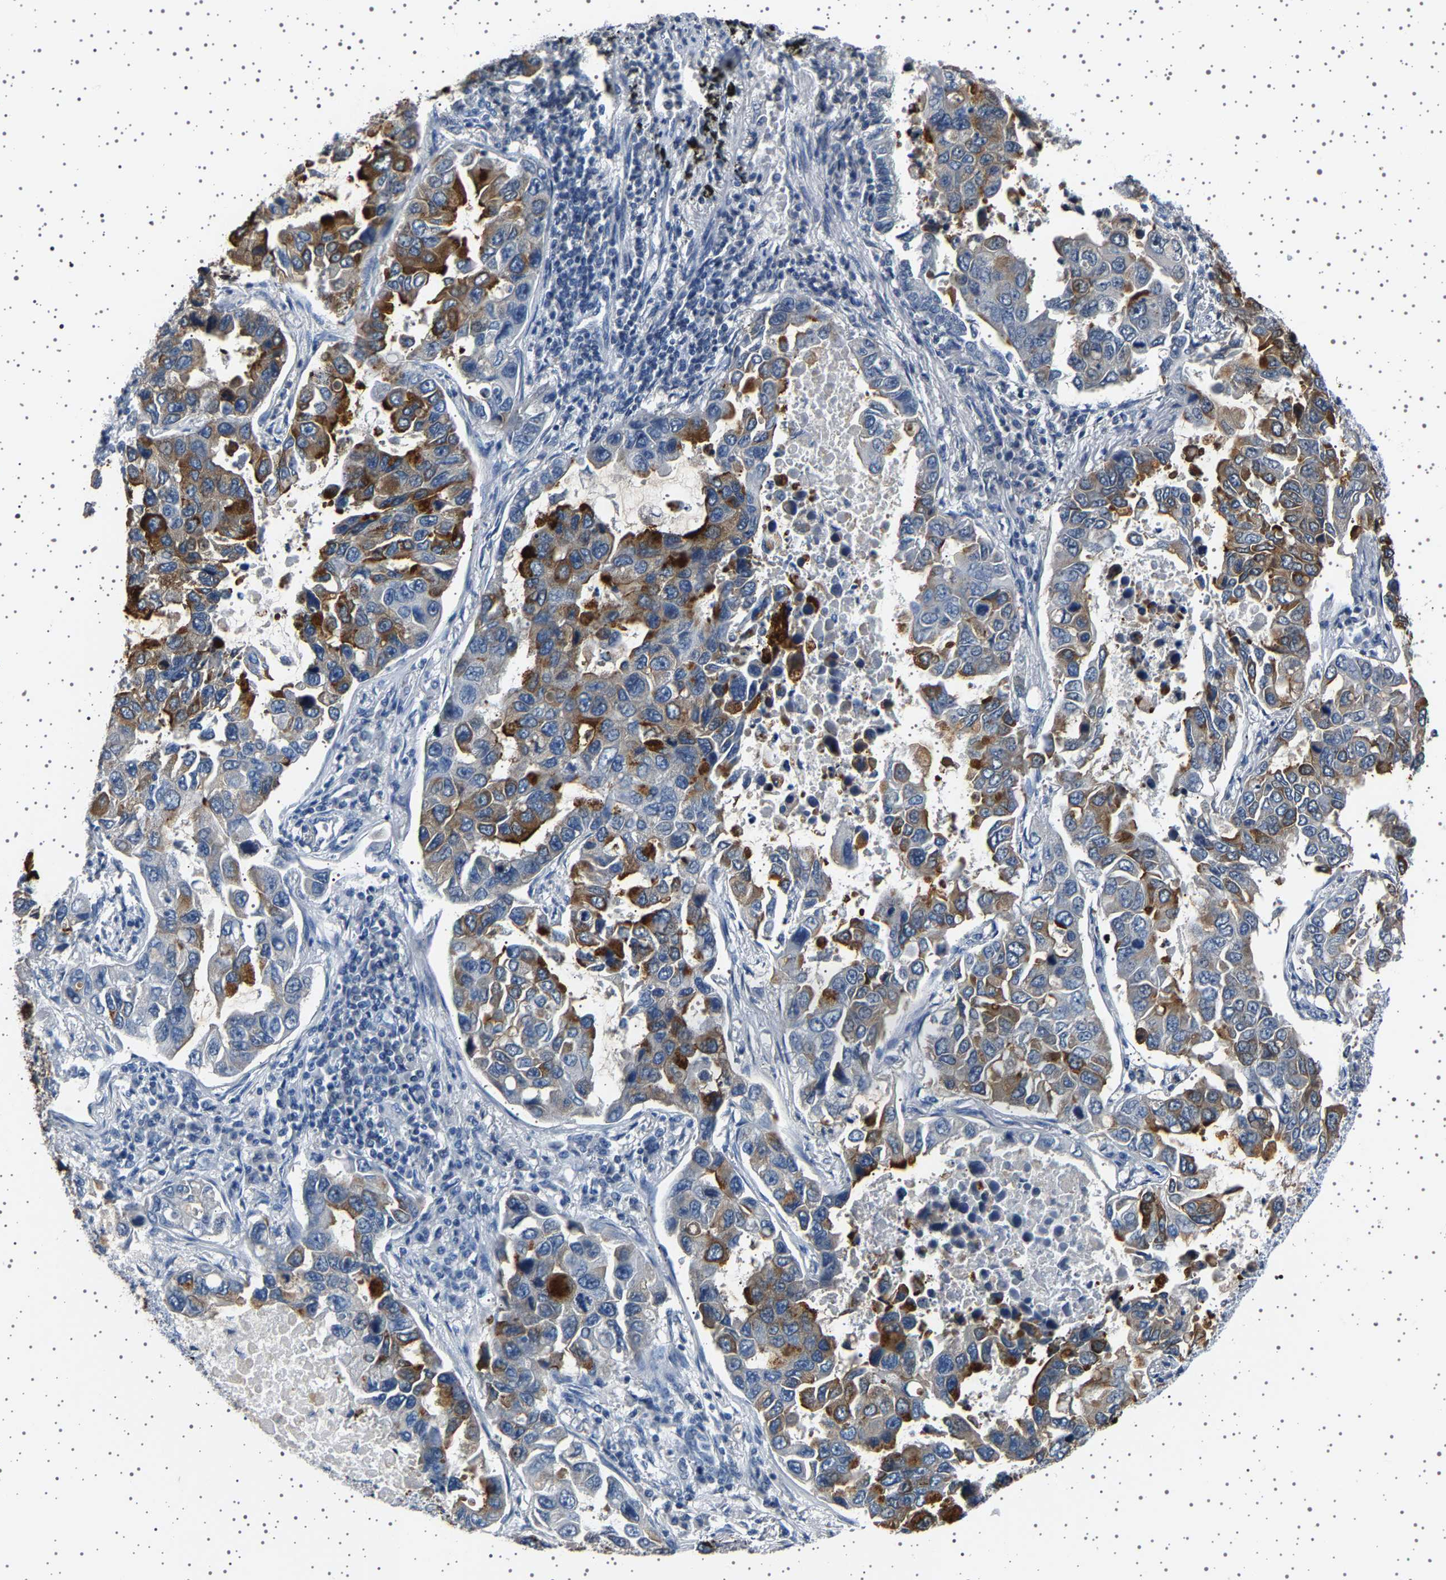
{"staining": {"intensity": "strong", "quantity": "25%-75%", "location": "cytoplasmic/membranous"}, "tissue": "lung cancer", "cell_type": "Tumor cells", "image_type": "cancer", "snomed": [{"axis": "morphology", "description": "Adenocarcinoma, NOS"}, {"axis": "topography", "description": "Lung"}], "caption": "Immunohistochemical staining of lung adenocarcinoma exhibits high levels of strong cytoplasmic/membranous positivity in approximately 25%-75% of tumor cells.", "gene": "TFF3", "patient": {"sex": "male", "age": 64}}